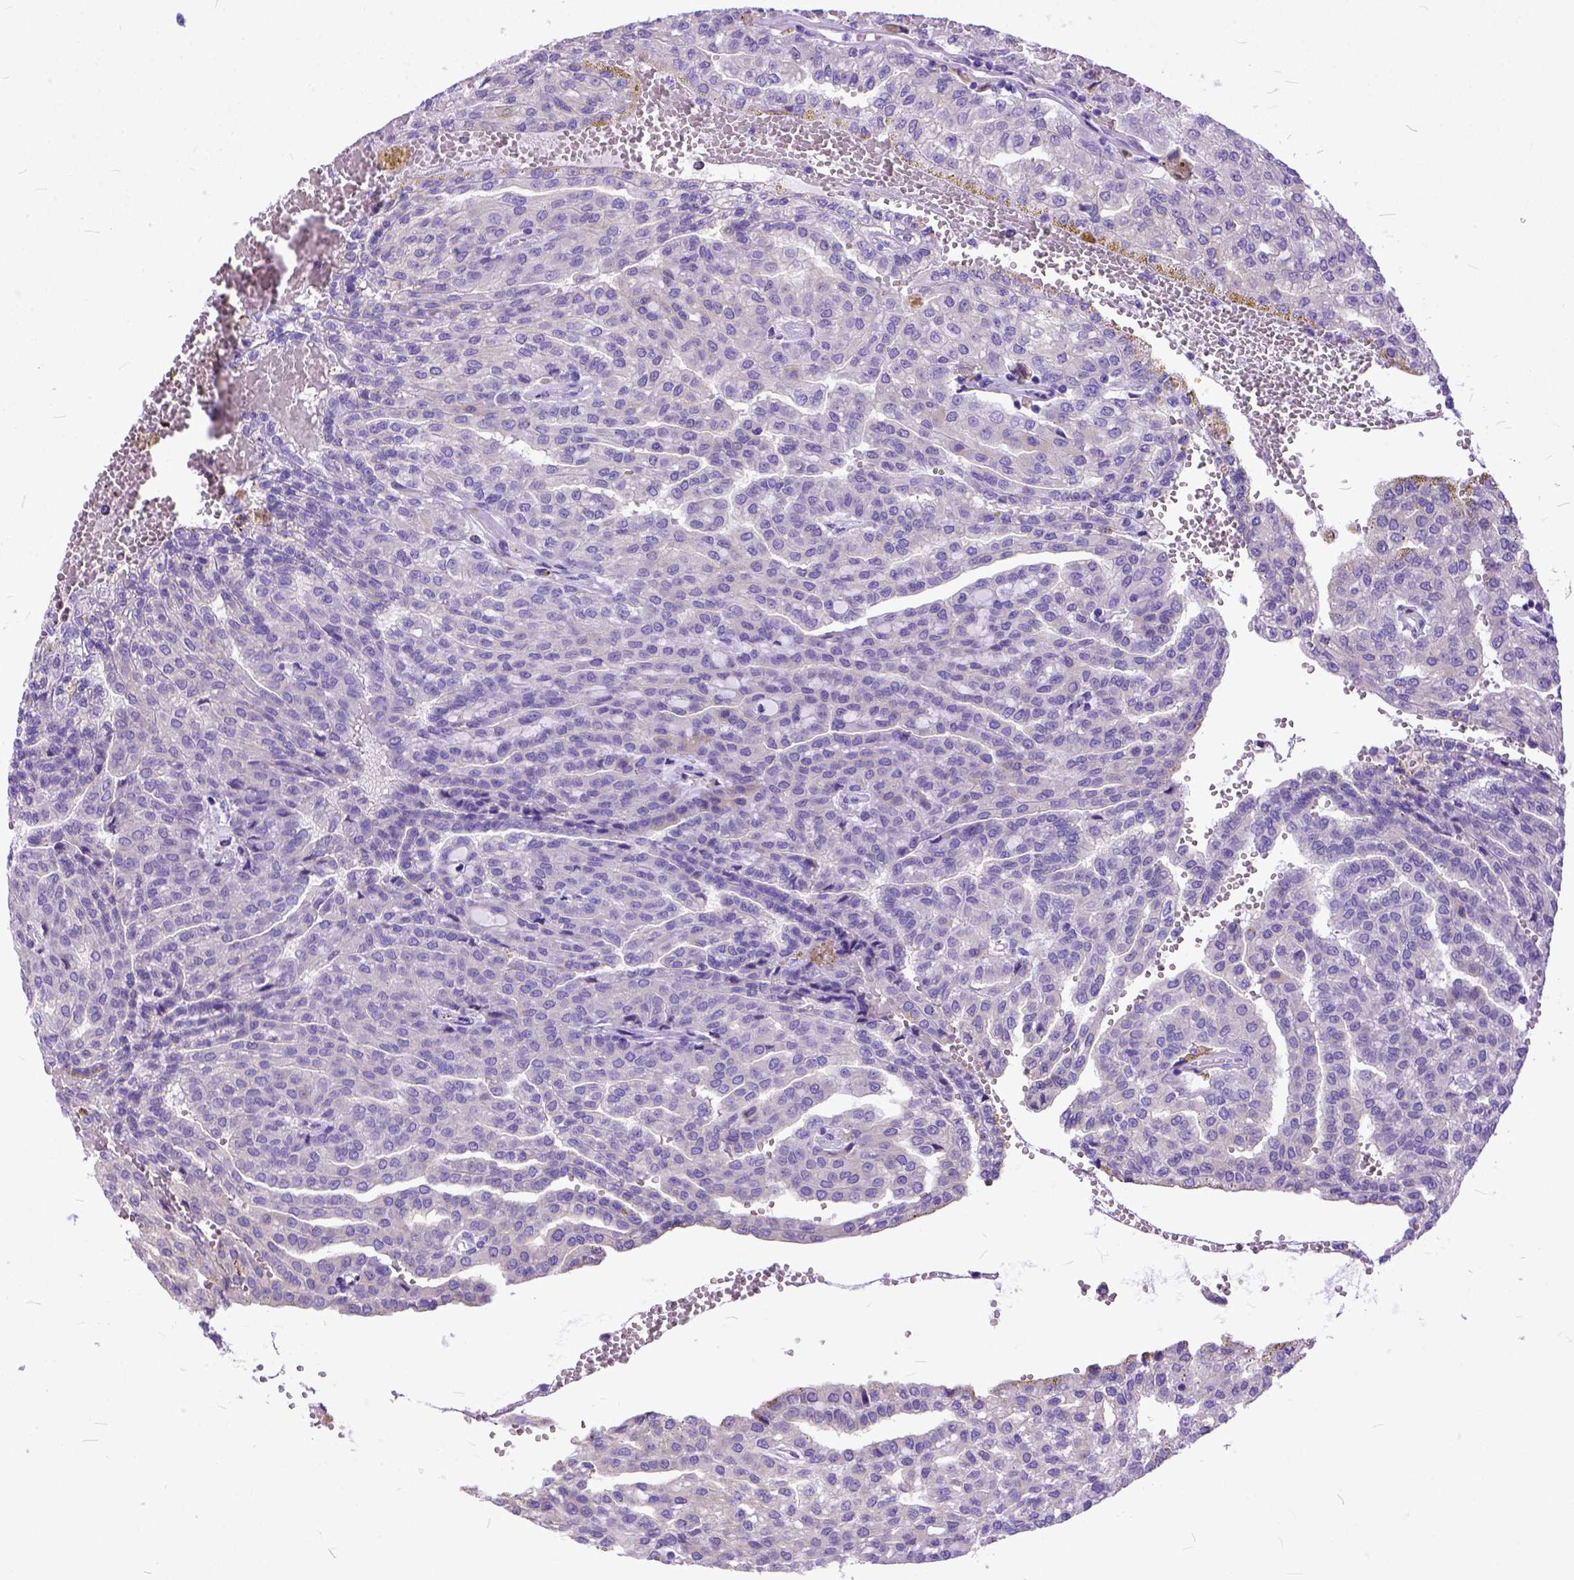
{"staining": {"intensity": "negative", "quantity": "none", "location": "none"}, "tissue": "renal cancer", "cell_type": "Tumor cells", "image_type": "cancer", "snomed": [{"axis": "morphology", "description": "Adenocarcinoma, NOS"}, {"axis": "topography", "description": "Kidney"}], "caption": "Renal adenocarcinoma was stained to show a protein in brown. There is no significant positivity in tumor cells.", "gene": "PPL", "patient": {"sex": "male", "age": 63}}